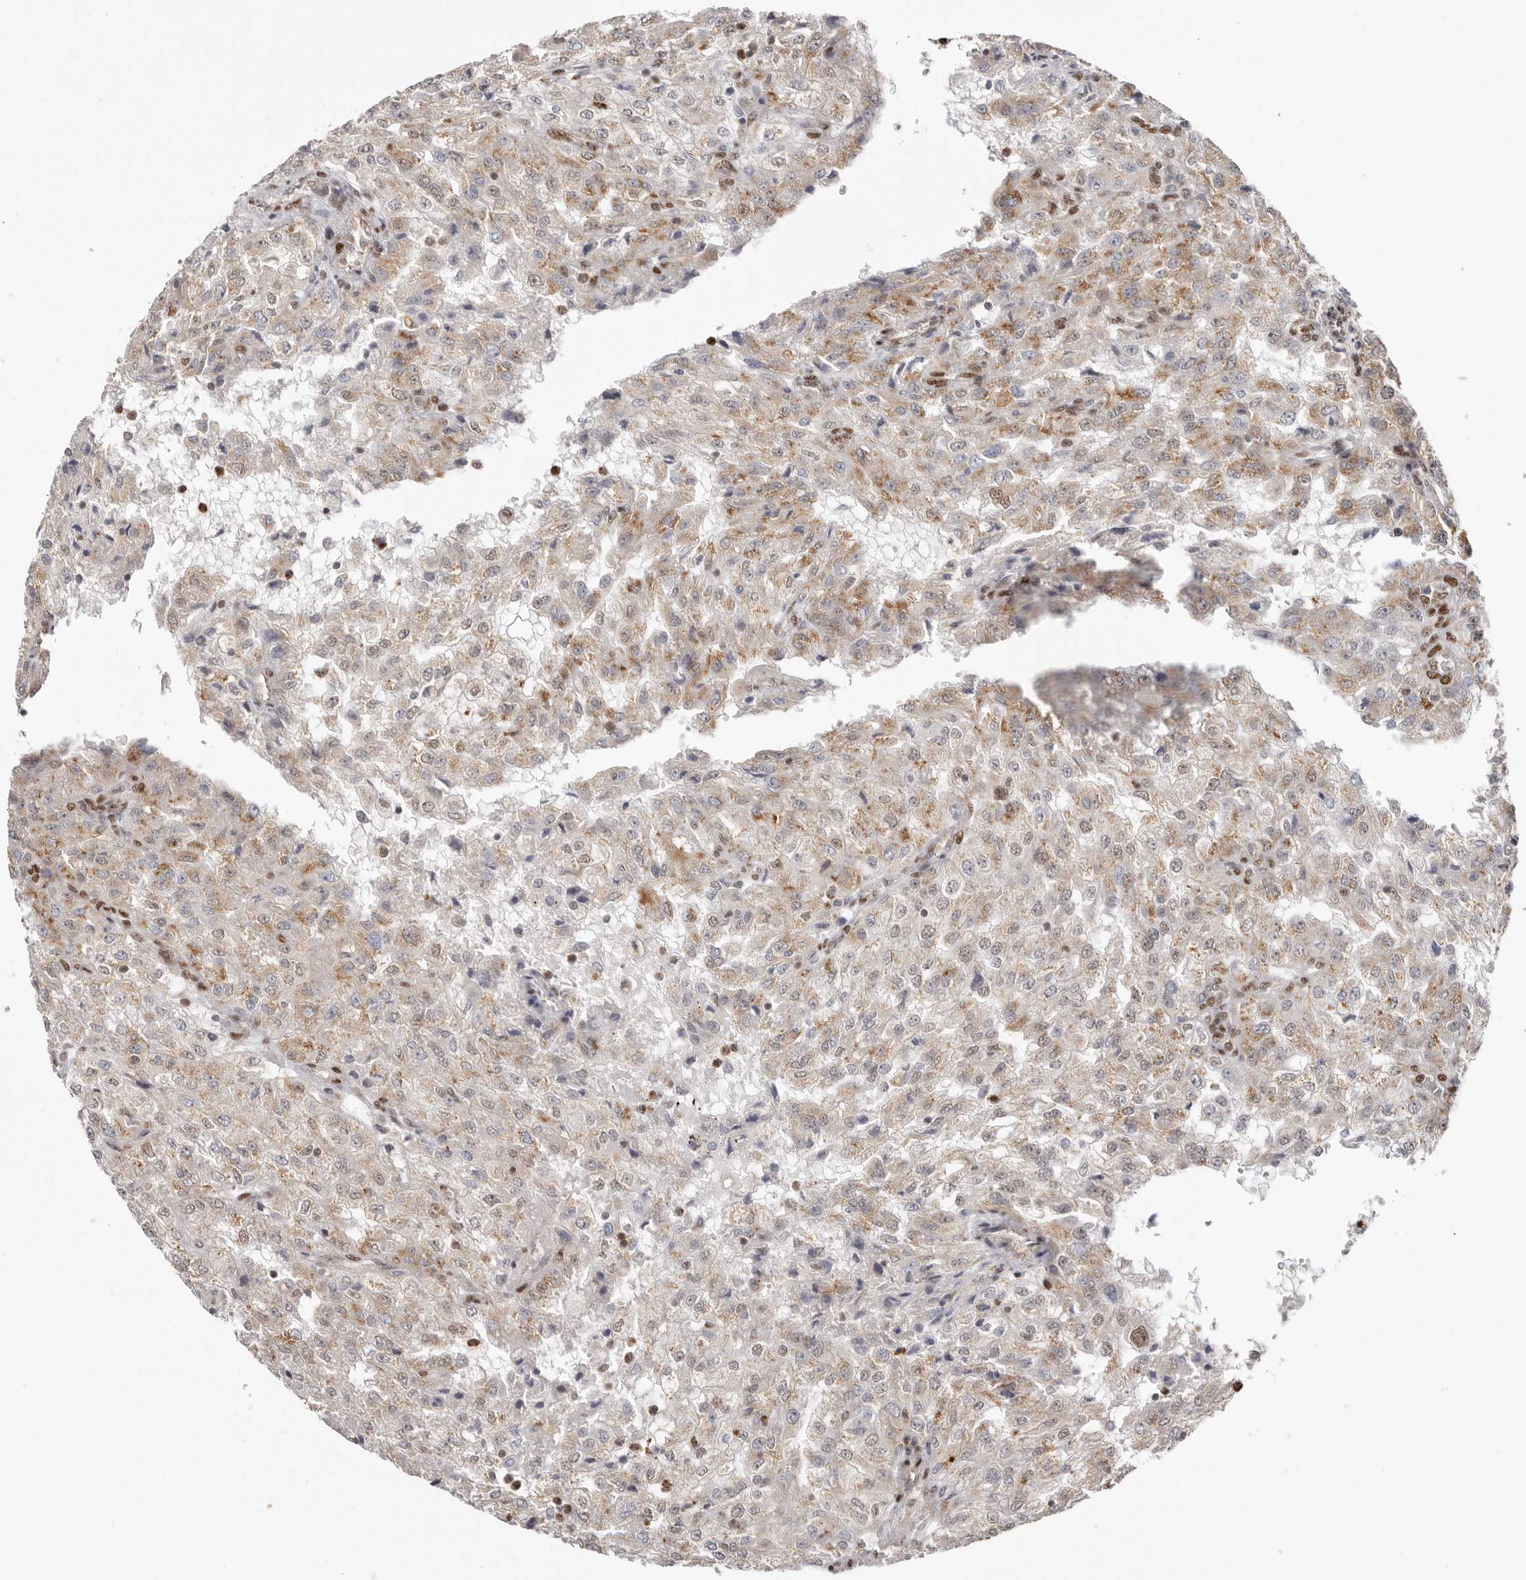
{"staining": {"intensity": "weak", "quantity": "25%-75%", "location": "cytoplasmic/membranous"}, "tissue": "renal cancer", "cell_type": "Tumor cells", "image_type": "cancer", "snomed": [{"axis": "morphology", "description": "Adenocarcinoma, NOS"}, {"axis": "topography", "description": "Kidney"}], "caption": "A micrograph of human renal cancer (adenocarcinoma) stained for a protein shows weak cytoplasmic/membranous brown staining in tumor cells.", "gene": "SMAD7", "patient": {"sex": "female", "age": 54}}